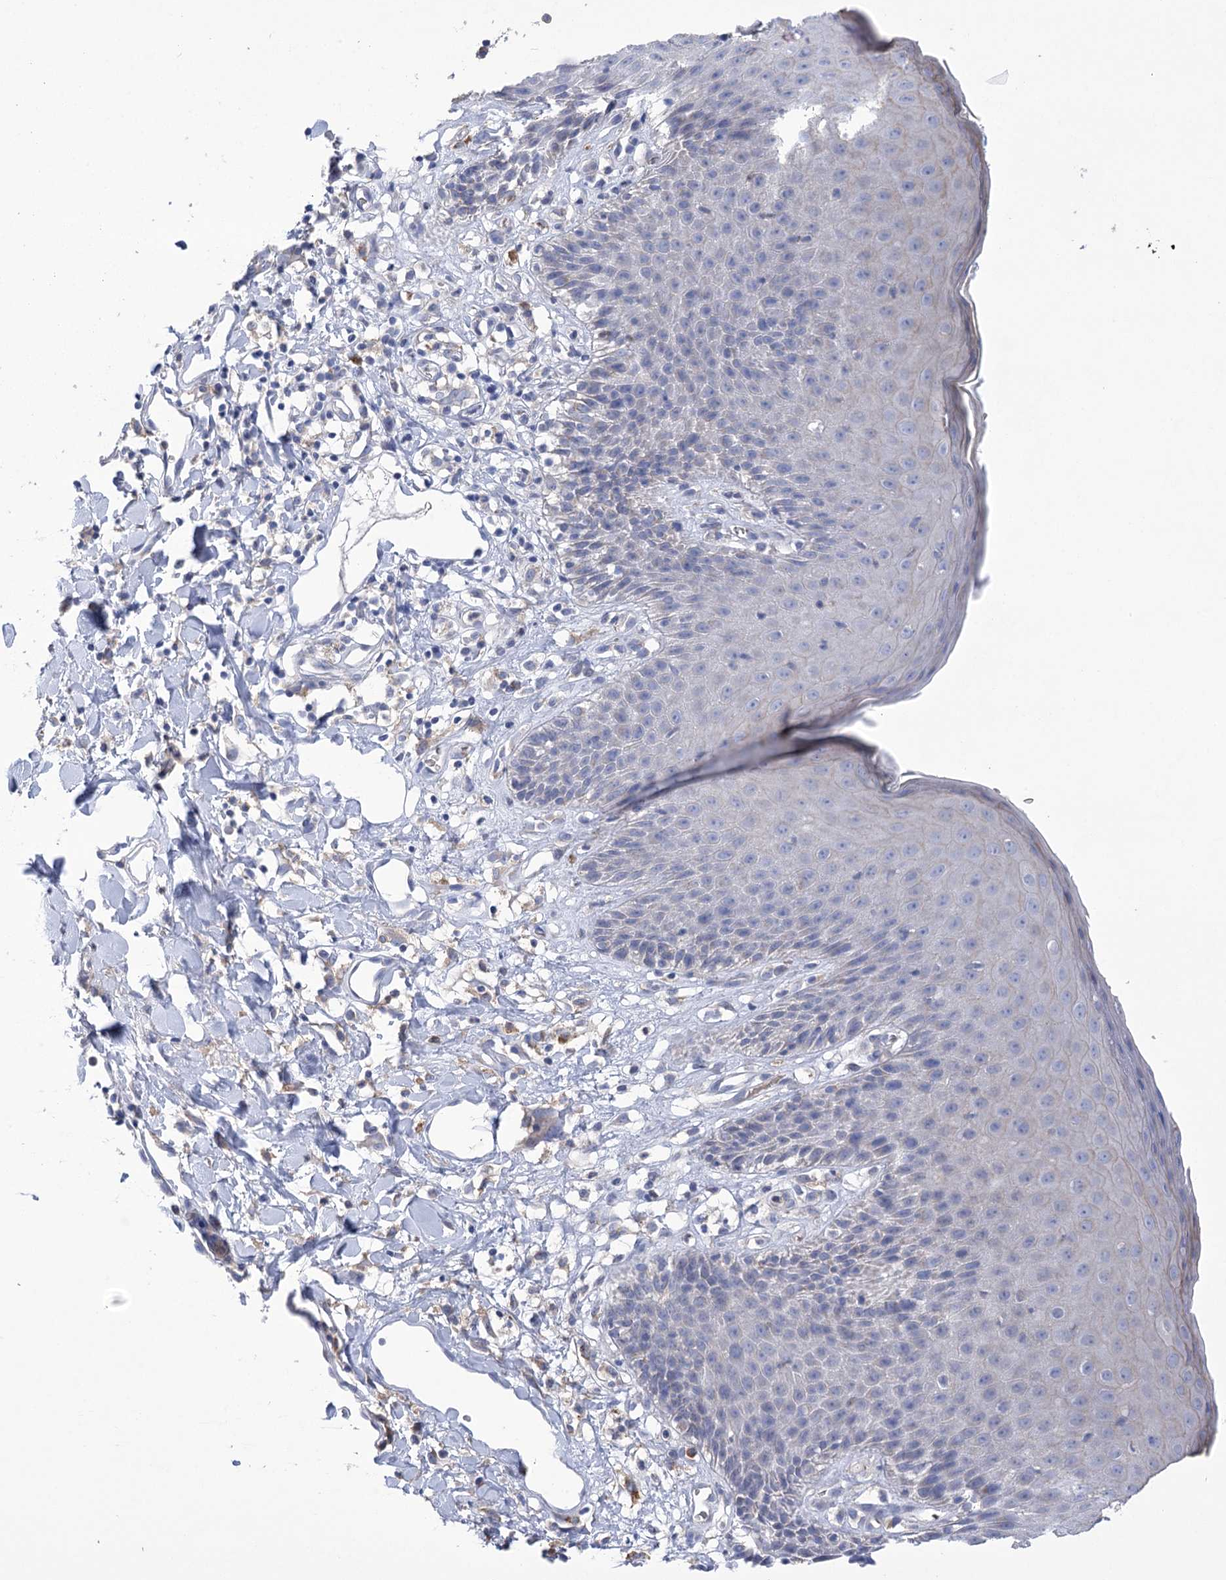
{"staining": {"intensity": "weak", "quantity": "<25%", "location": "cytoplasmic/membranous"}, "tissue": "skin", "cell_type": "Epidermal cells", "image_type": "normal", "snomed": [{"axis": "morphology", "description": "Normal tissue, NOS"}, {"axis": "topography", "description": "Vulva"}], "caption": "High magnification brightfield microscopy of unremarkable skin stained with DAB (3,3'-diaminobenzidine) (brown) and counterstained with hematoxylin (blue): epidermal cells show no significant positivity. (Stains: DAB (3,3'-diaminobenzidine) immunohistochemistry (IHC) with hematoxylin counter stain, Microscopy: brightfield microscopy at high magnification).", "gene": "PRSS53", "patient": {"sex": "female", "age": 68}}